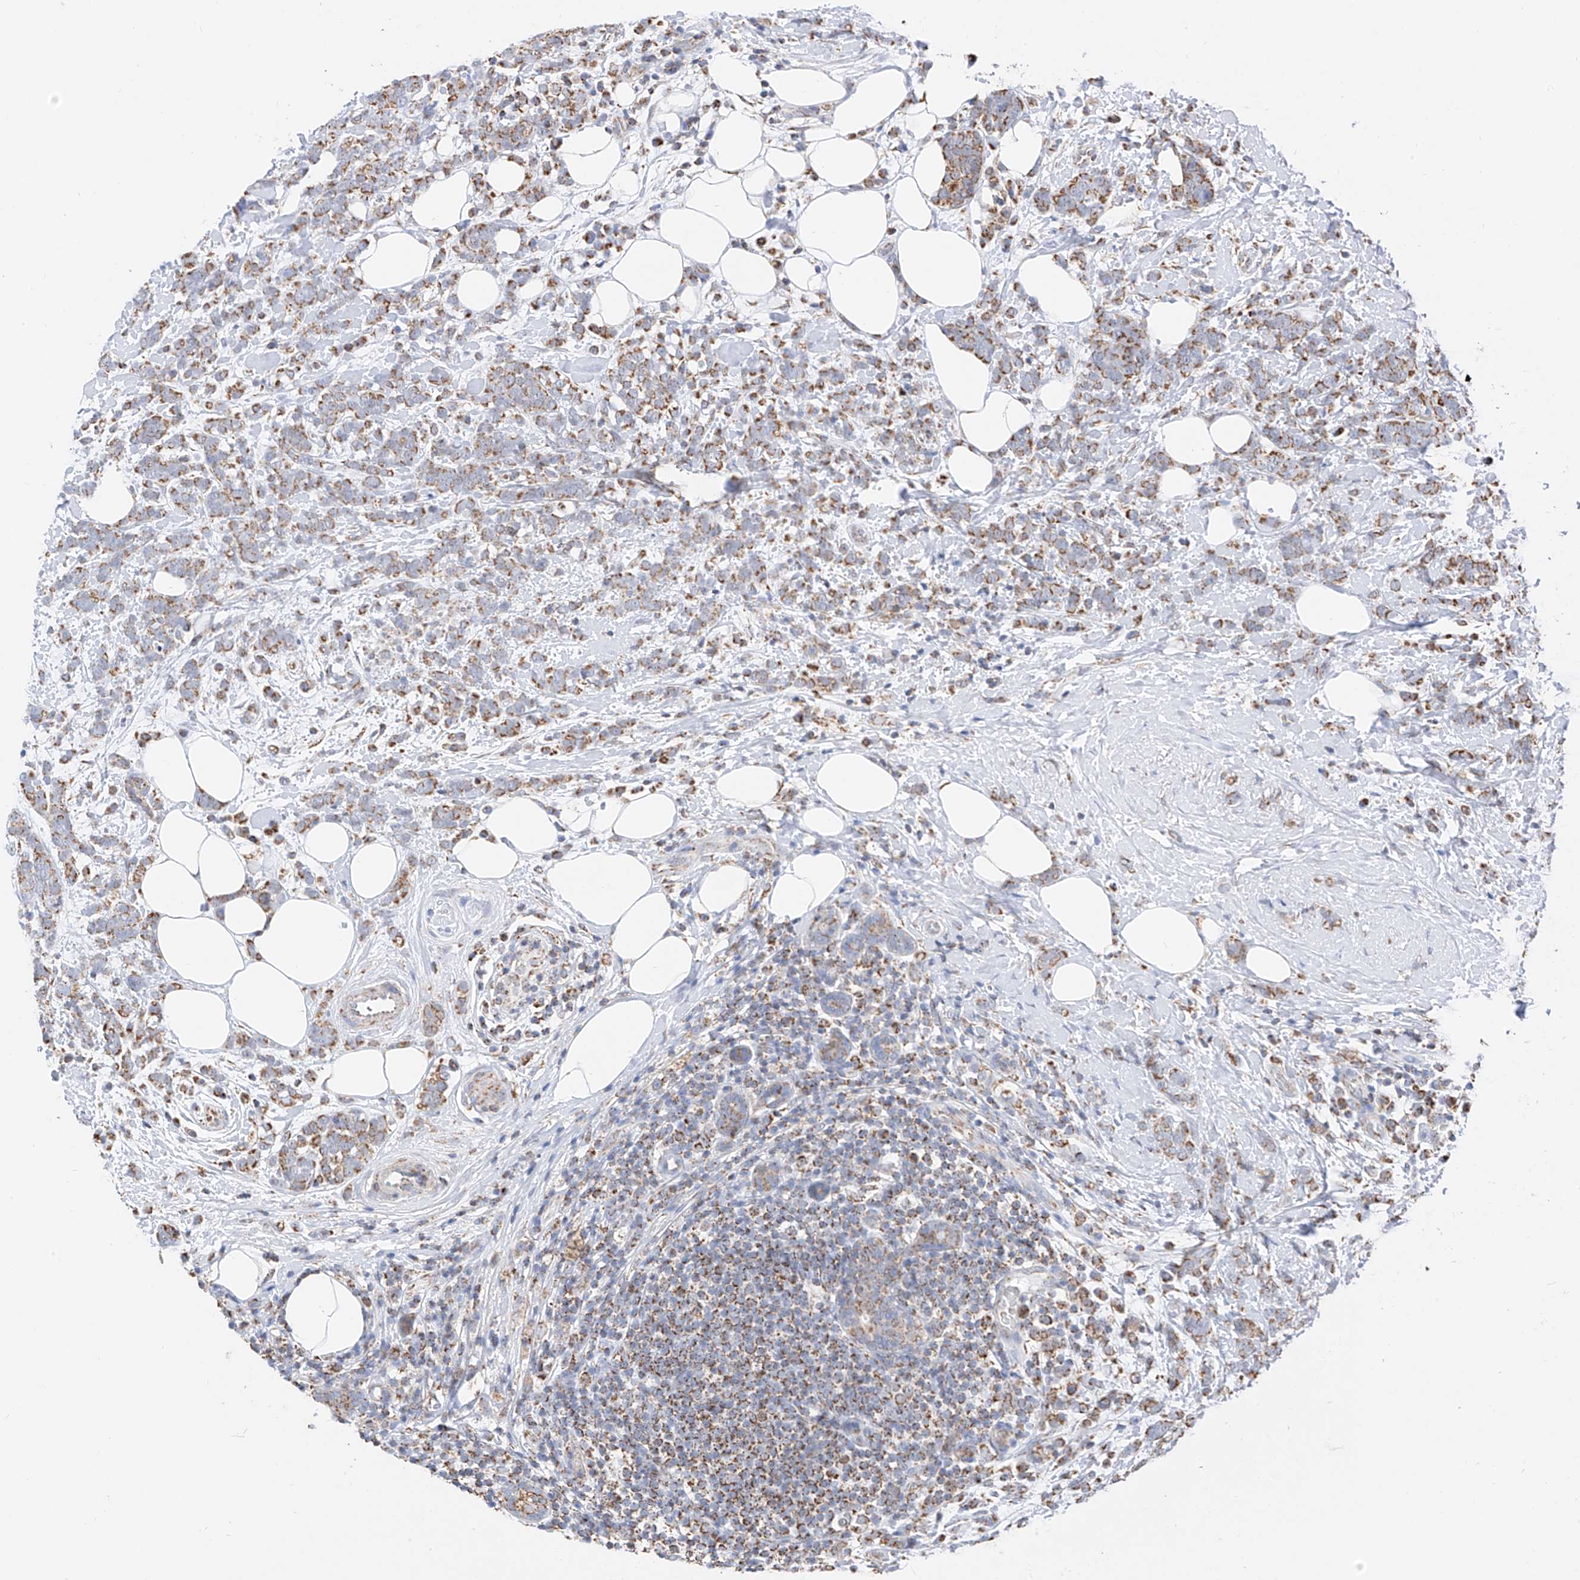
{"staining": {"intensity": "moderate", "quantity": ">75%", "location": "cytoplasmic/membranous"}, "tissue": "breast cancer", "cell_type": "Tumor cells", "image_type": "cancer", "snomed": [{"axis": "morphology", "description": "Lobular carcinoma"}, {"axis": "topography", "description": "Breast"}], "caption": "DAB immunohistochemical staining of human breast cancer (lobular carcinoma) reveals moderate cytoplasmic/membranous protein positivity in about >75% of tumor cells.", "gene": "NALCN", "patient": {"sex": "female", "age": 58}}